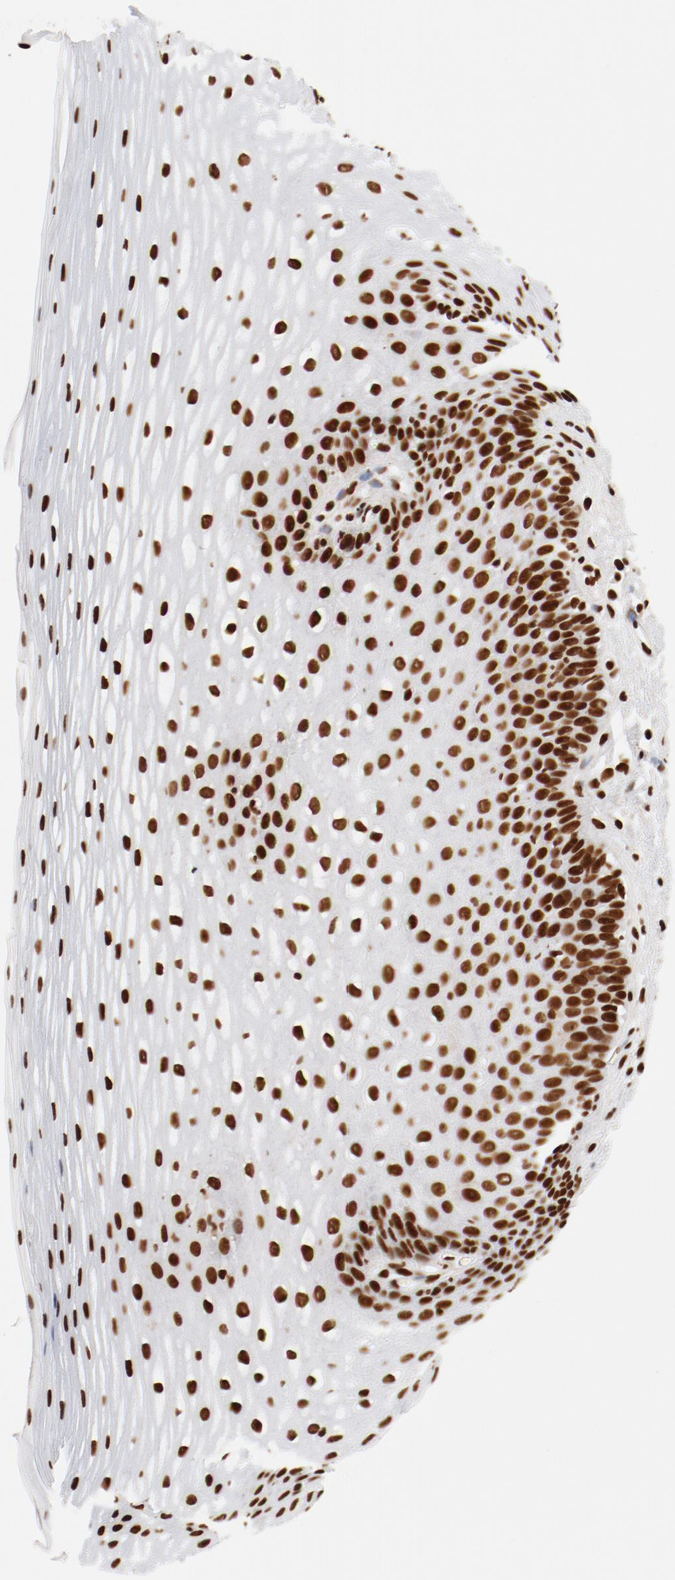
{"staining": {"intensity": "strong", "quantity": ">75%", "location": "nuclear"}, "tissue": "esophagus", "cell_type": "Squamous epithelial cells", "image_type": "normal", "snomed": [{"axis": "morphology", "description": "Normal tissue, NOS"}, {"axis": "topography", "description": "Esophagus"}], "caption": "Immunohistochemical staining of benign human esophagus exhibits >75% levels of strong nuclear protein positivity in about >75% of squamous epithelial cells. The staining was performed using DAB (3,3'-diaminobenzidine), with brown indicating positive protein expression. Nuclei are stained blue with hematoxylin.", "gene": "CTBP1", "patient": {"sex": "female", "age": 70}}